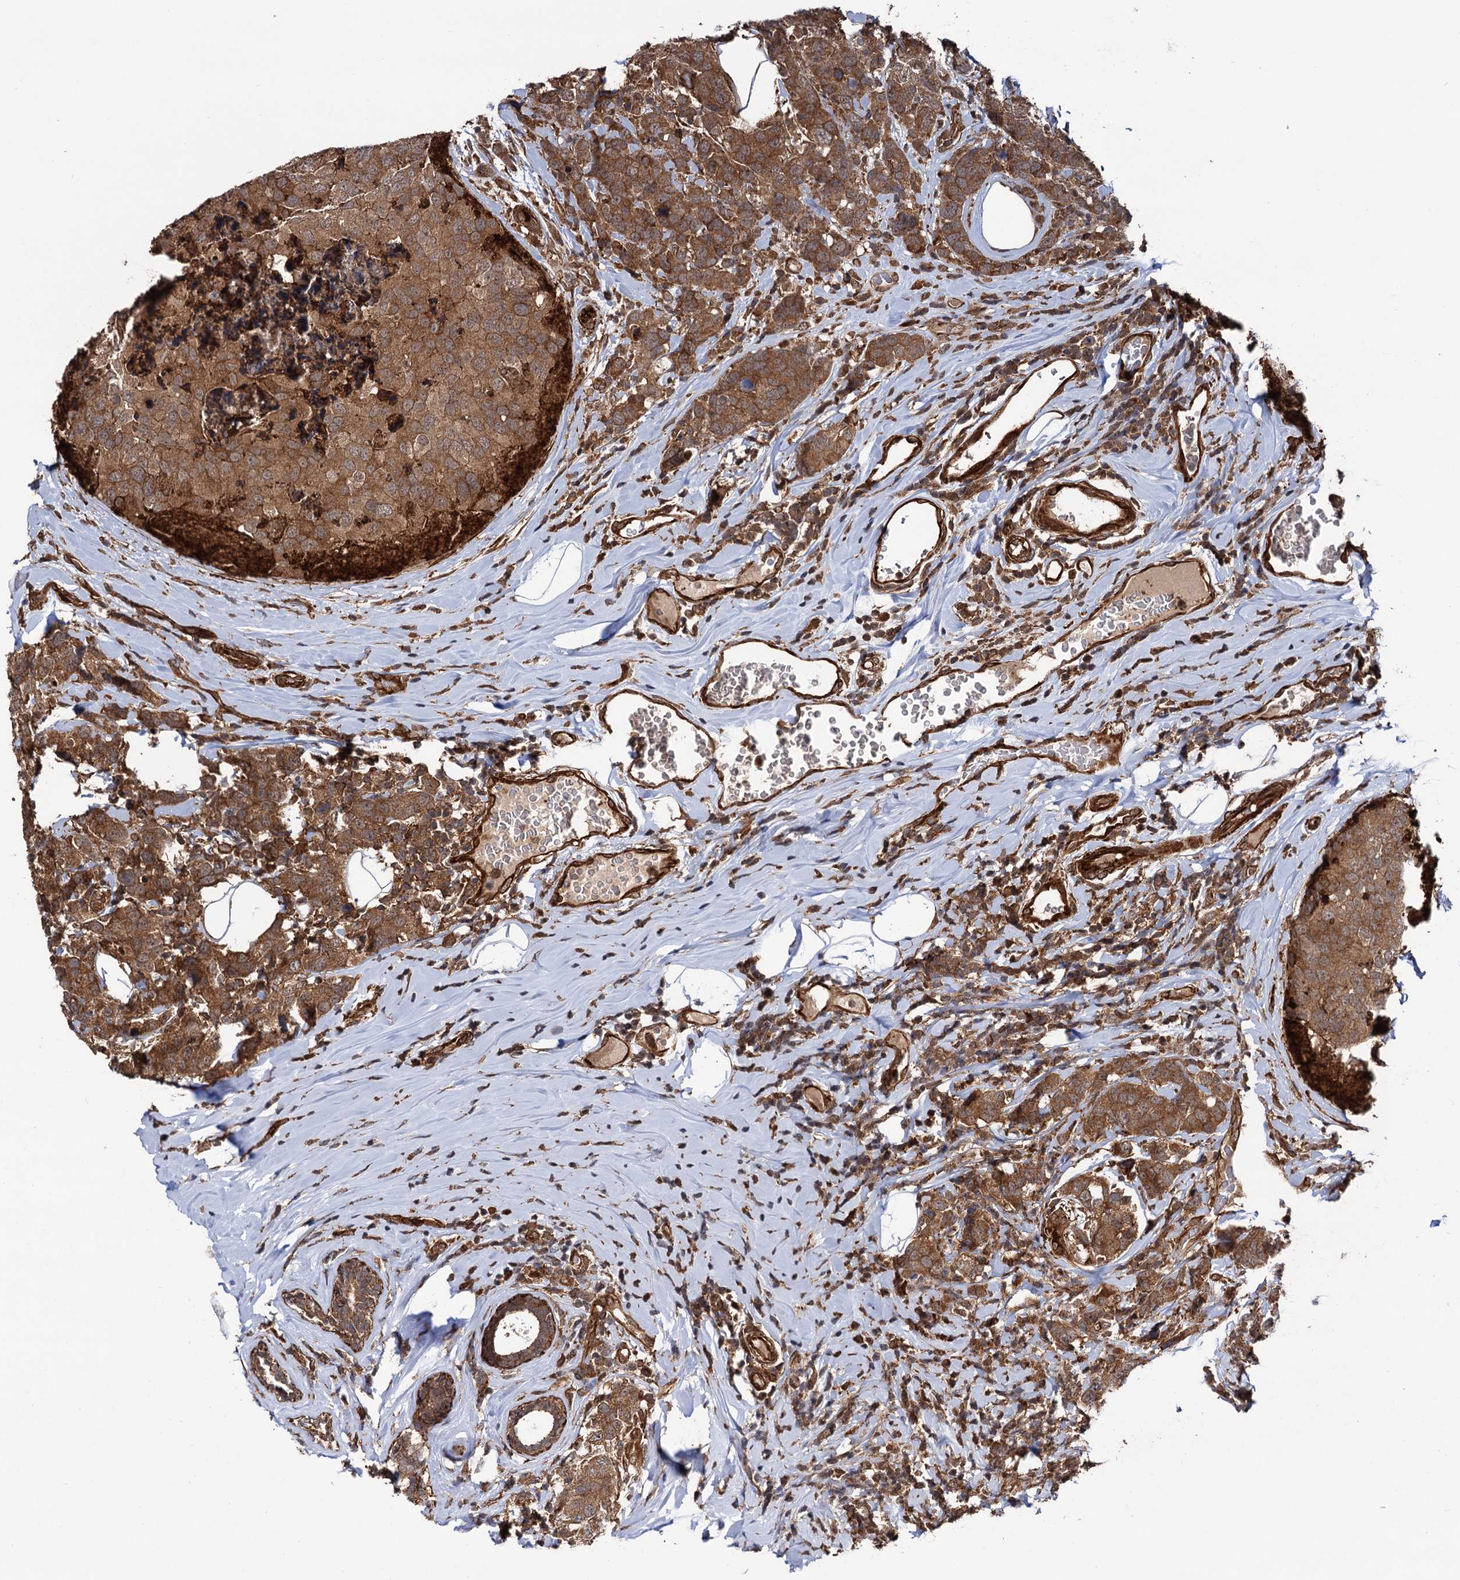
{"staining": {"intensity": "moderate", "quantity": ">75%", "location": "cytoplasmic/membranous"}, "tissue": "breast cancer", "cell_type": "Tumor cells", "image_type": "cancer", "snomed": [{"axis": "morphology", "description": "Lobular carcinoma"}, {"axis": "topography", "description": "Breast"}], "caption": "IHC (DAB) staining of breast cancer (lobular carcinoma) displays moderate cytoplasmic/membranous protein expression in about >75% of tumor cells.", "gene": "ATP8B4", "patient": {"sex": "female", "age": 59}}